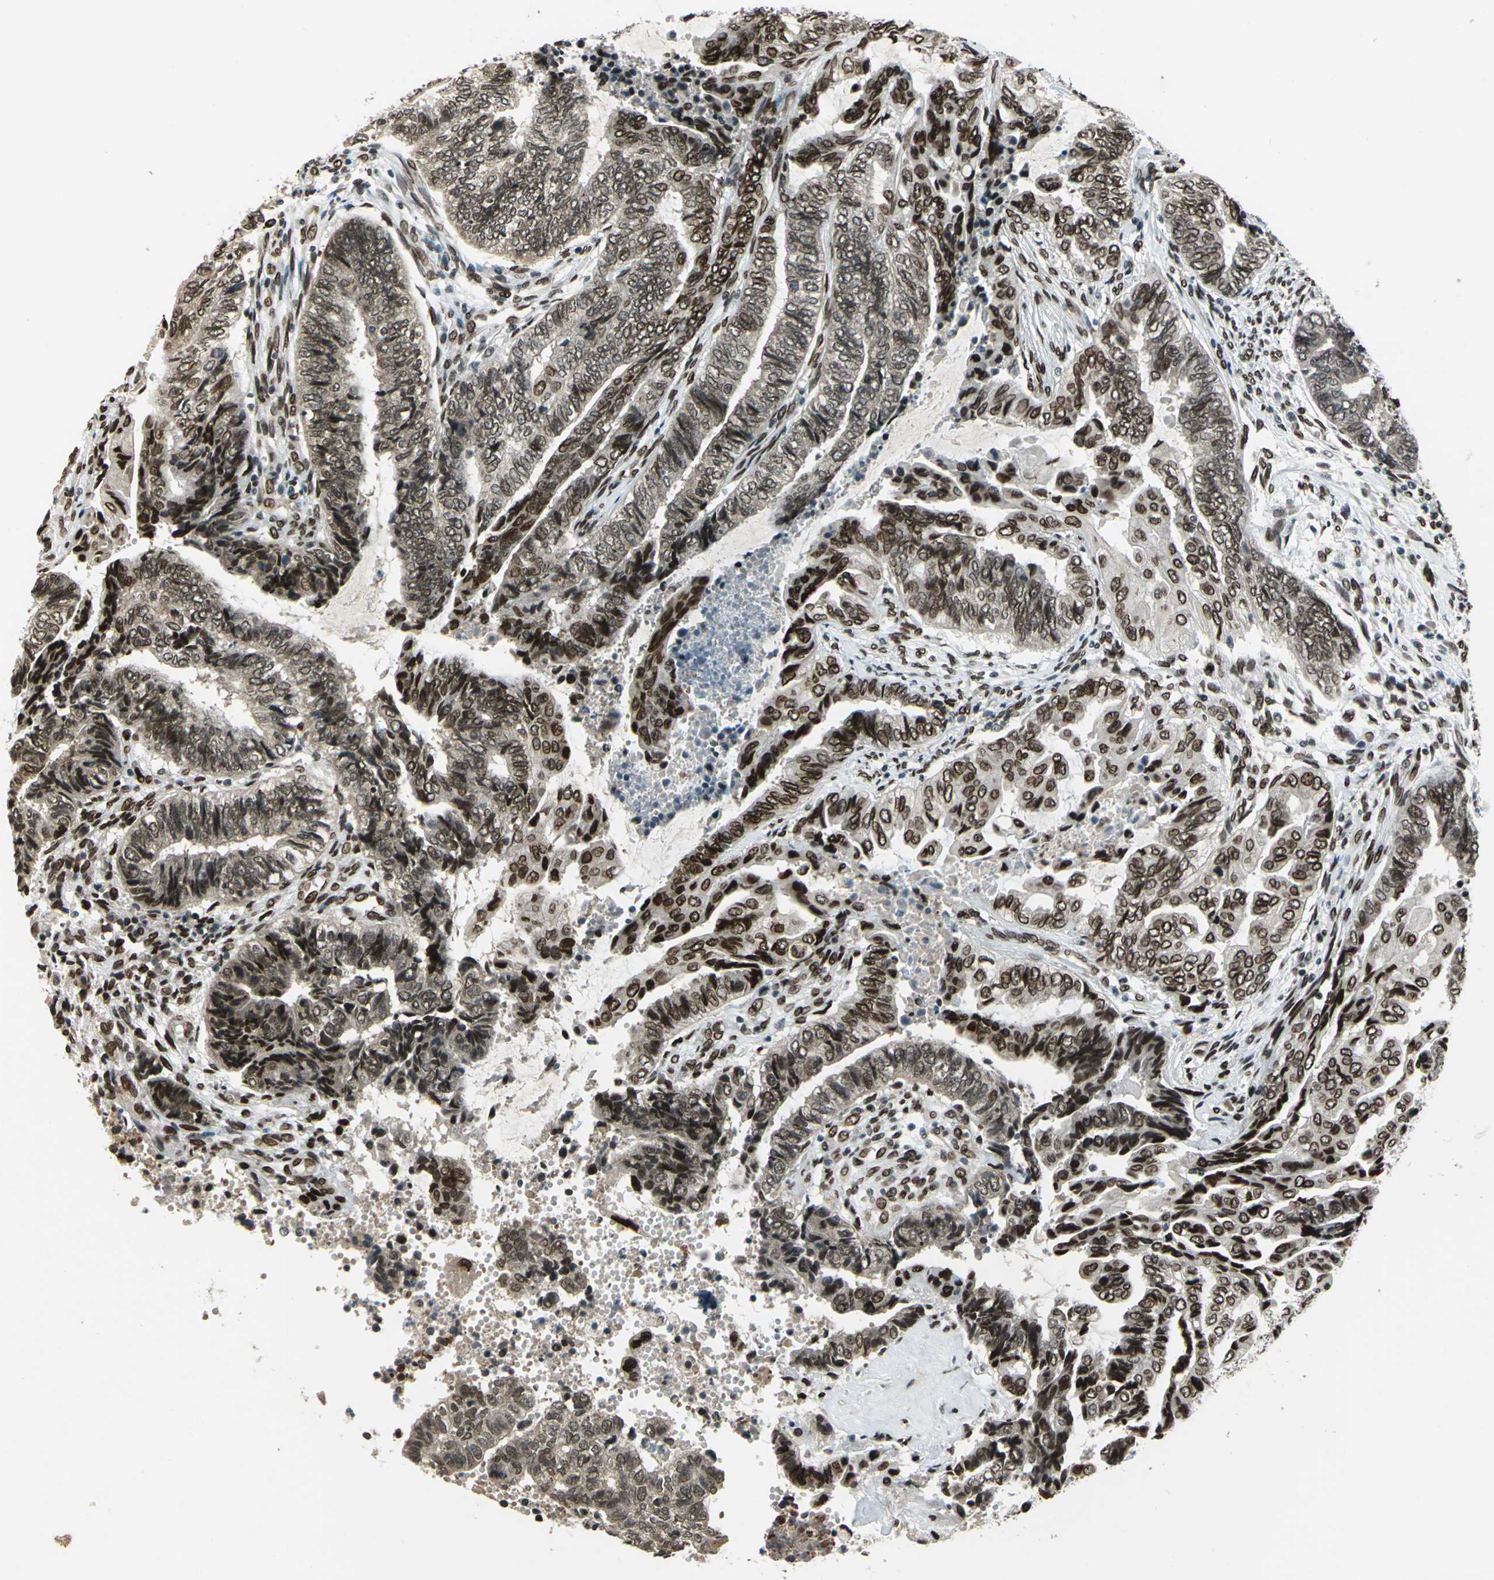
{"staining": {"intensity": "strong", "quantity": ">75%", "location": "cytoplasmic/membranous,nuclear"}, "tissue": "endometrial cancer", "cell_type": "Tumor cells", "image_type": "cancer", "snomed": [{"axis": "morphology", "description": "Adenocarcinoma, NOS"}, {"axis": "topography", "description": "Uterus"}, {"axis": "topography", "description": "Endometrium"}], "caption": "Adenocarcinoma (endometrial) was stained to show a protein in brown. There is high levels of strong cytoplasmic/membranous and nuclear positivity in approximately >75% of tumor cells.", "gene": "ISY1", "patient": {"sex": "female", "age": 70}}